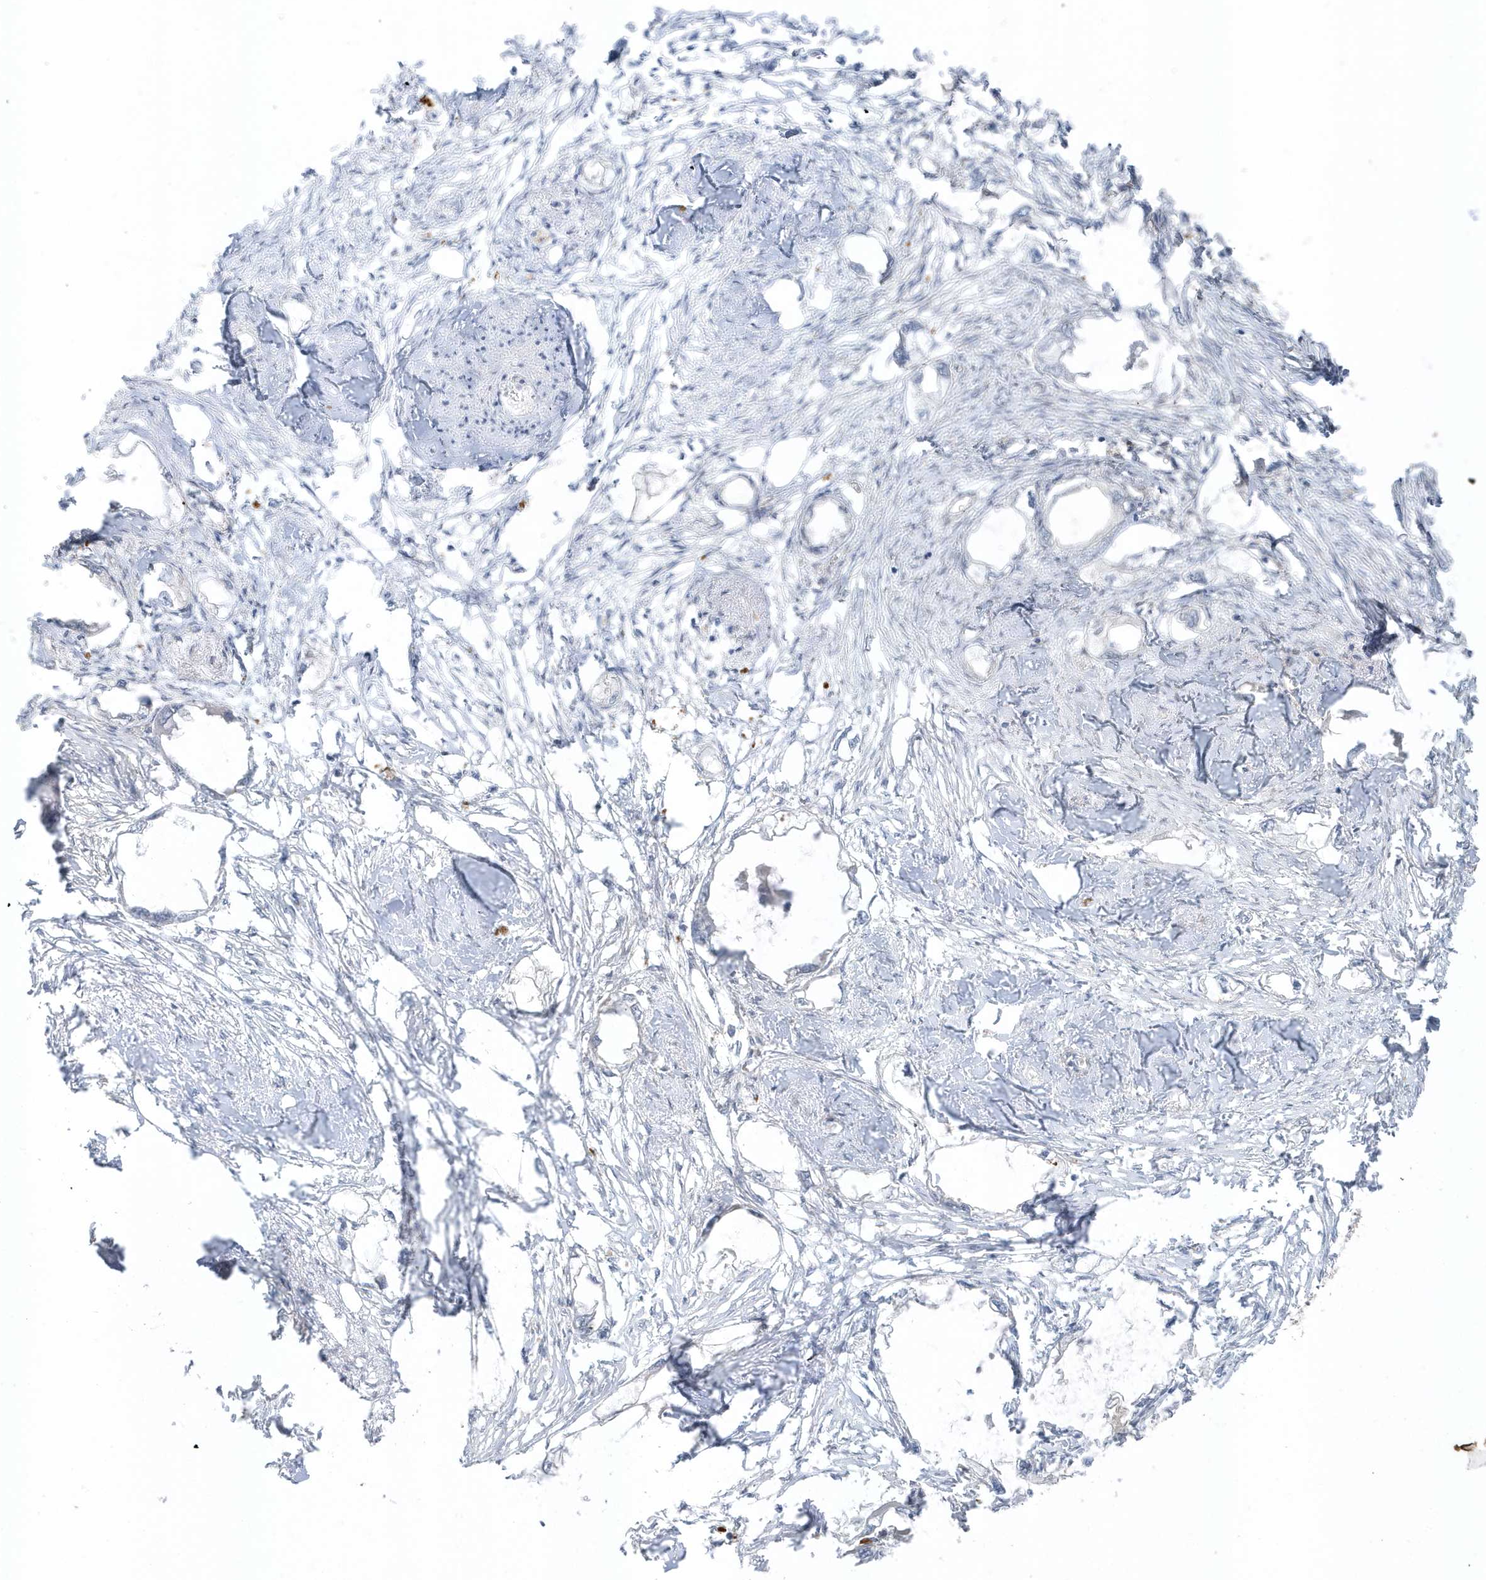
{"staining": {"intensity": "negative", "quantity": "none", "location": "none"}, "tissue": "endometrial cancer", "cell_type": "Tumor cells", "image_type": "cancer", "snomed": [{"axis": "morphology", "description": "Adenocarcinoma, NOS"}, {"axis": "morphology", "description": "Adenocarcinoma, metastatic, NOS"}, {"axis": "topography", "description": "Adipose tissue"}, {"axis": "topography", "description": "Endometrium"}], "caption": "A photomicrograph of endometrial cancer (metastatic adenocarcinoma) stained for a protein demonstrates no brown staining in tumor cells.", "gene": "PARD3B", "patient": {"sex": "female", "age": 67}}